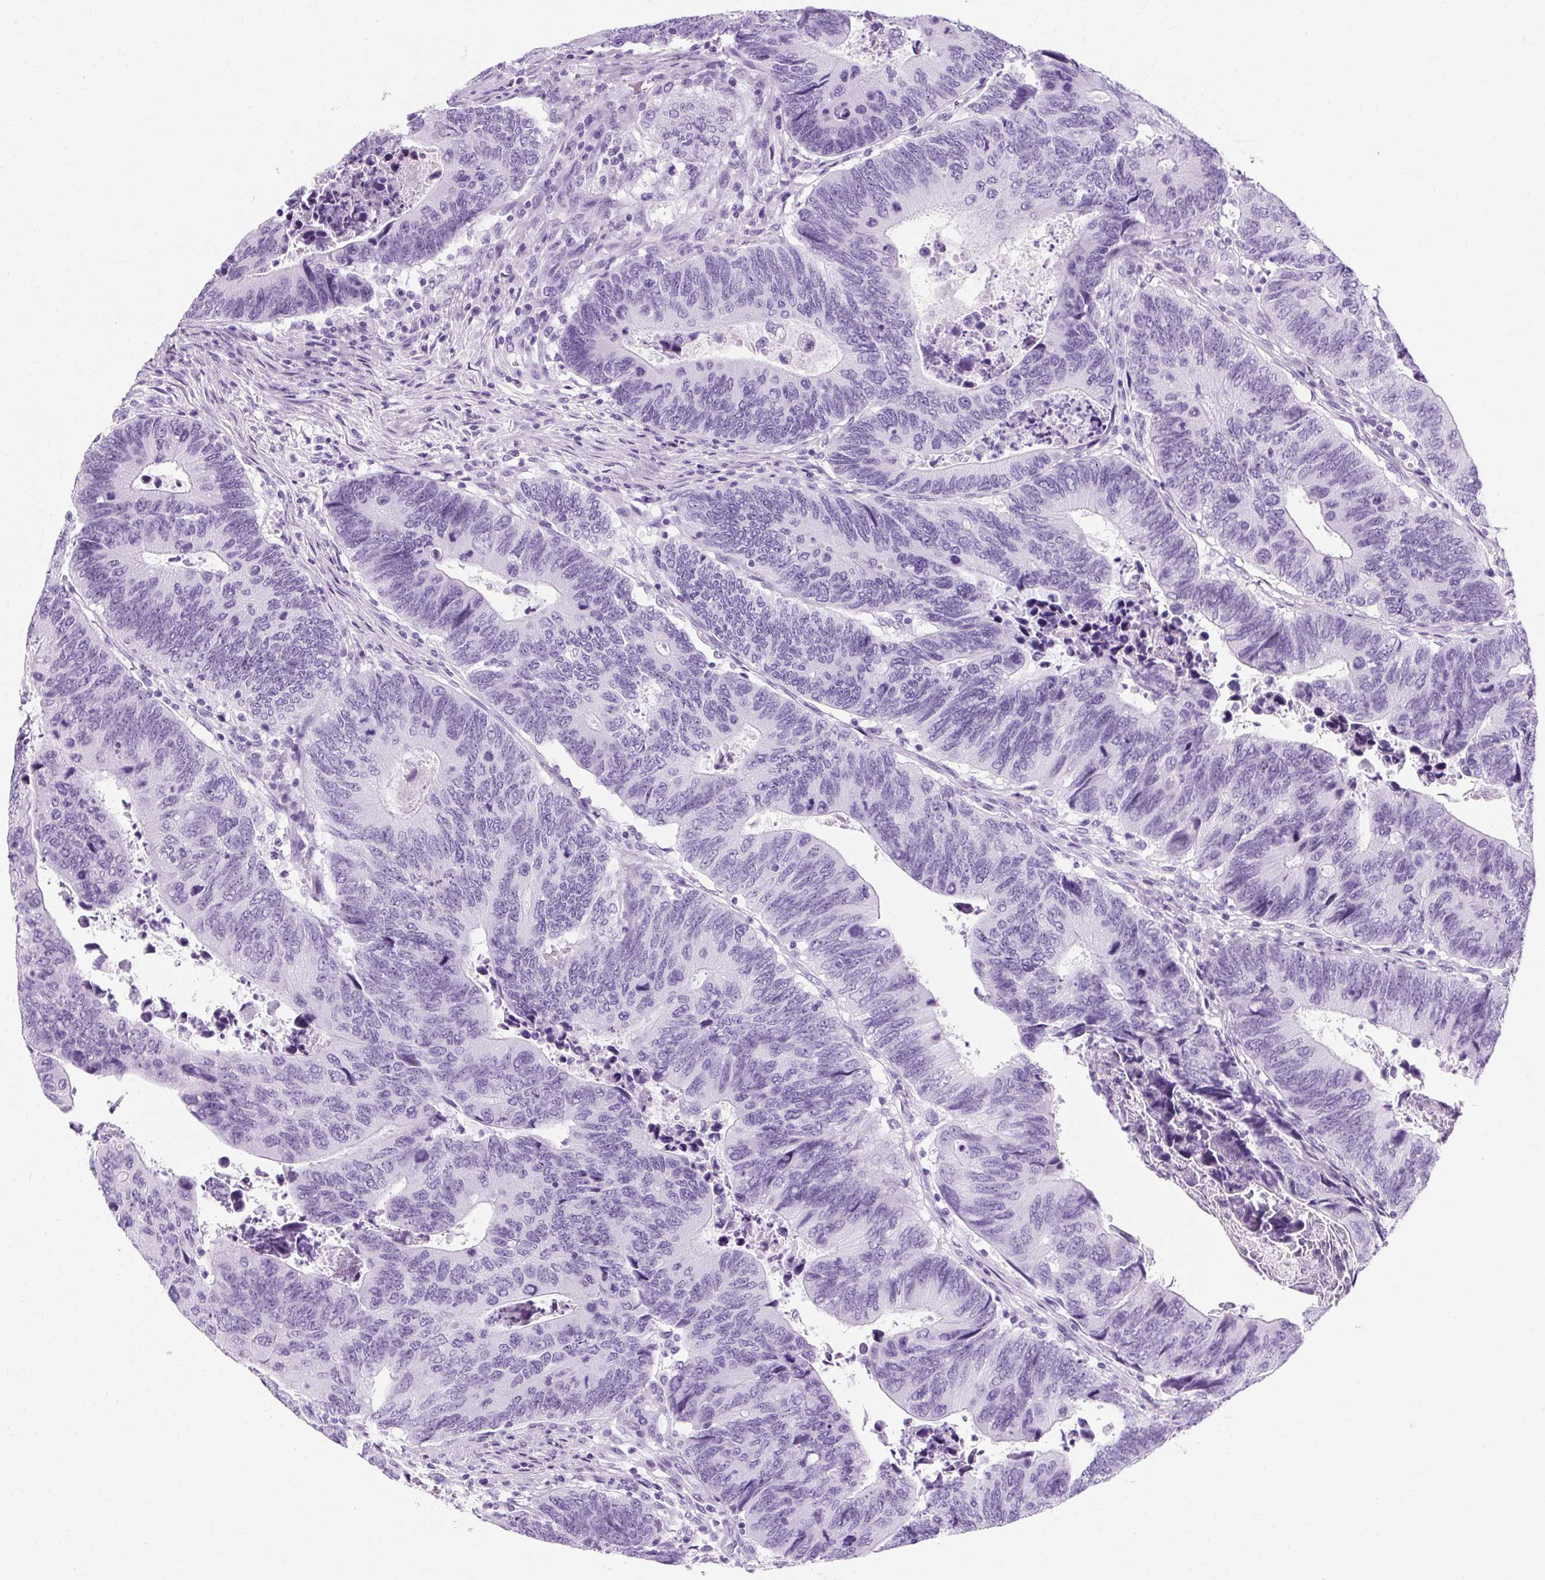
{"staining": {"intensity": "negative", "quantity": "none", "location": "none"}, "tissue": "colorectal cancer", "cell_type": "Tumor cells", "image_type": "cancer", "snomed": [{"axis": "morphology", "description": "Adenocarcinoma, NOS"}, {"axis": "topography", "description": "Colon"}], "caption": "IHC micrograph of human colorectal cancer (adenocarcinoma) stained for a protein (brown), which demonstrates no staining in tumor cells.", "gene": "RYBP", "patient": {"sex": "male", "age": 87}}